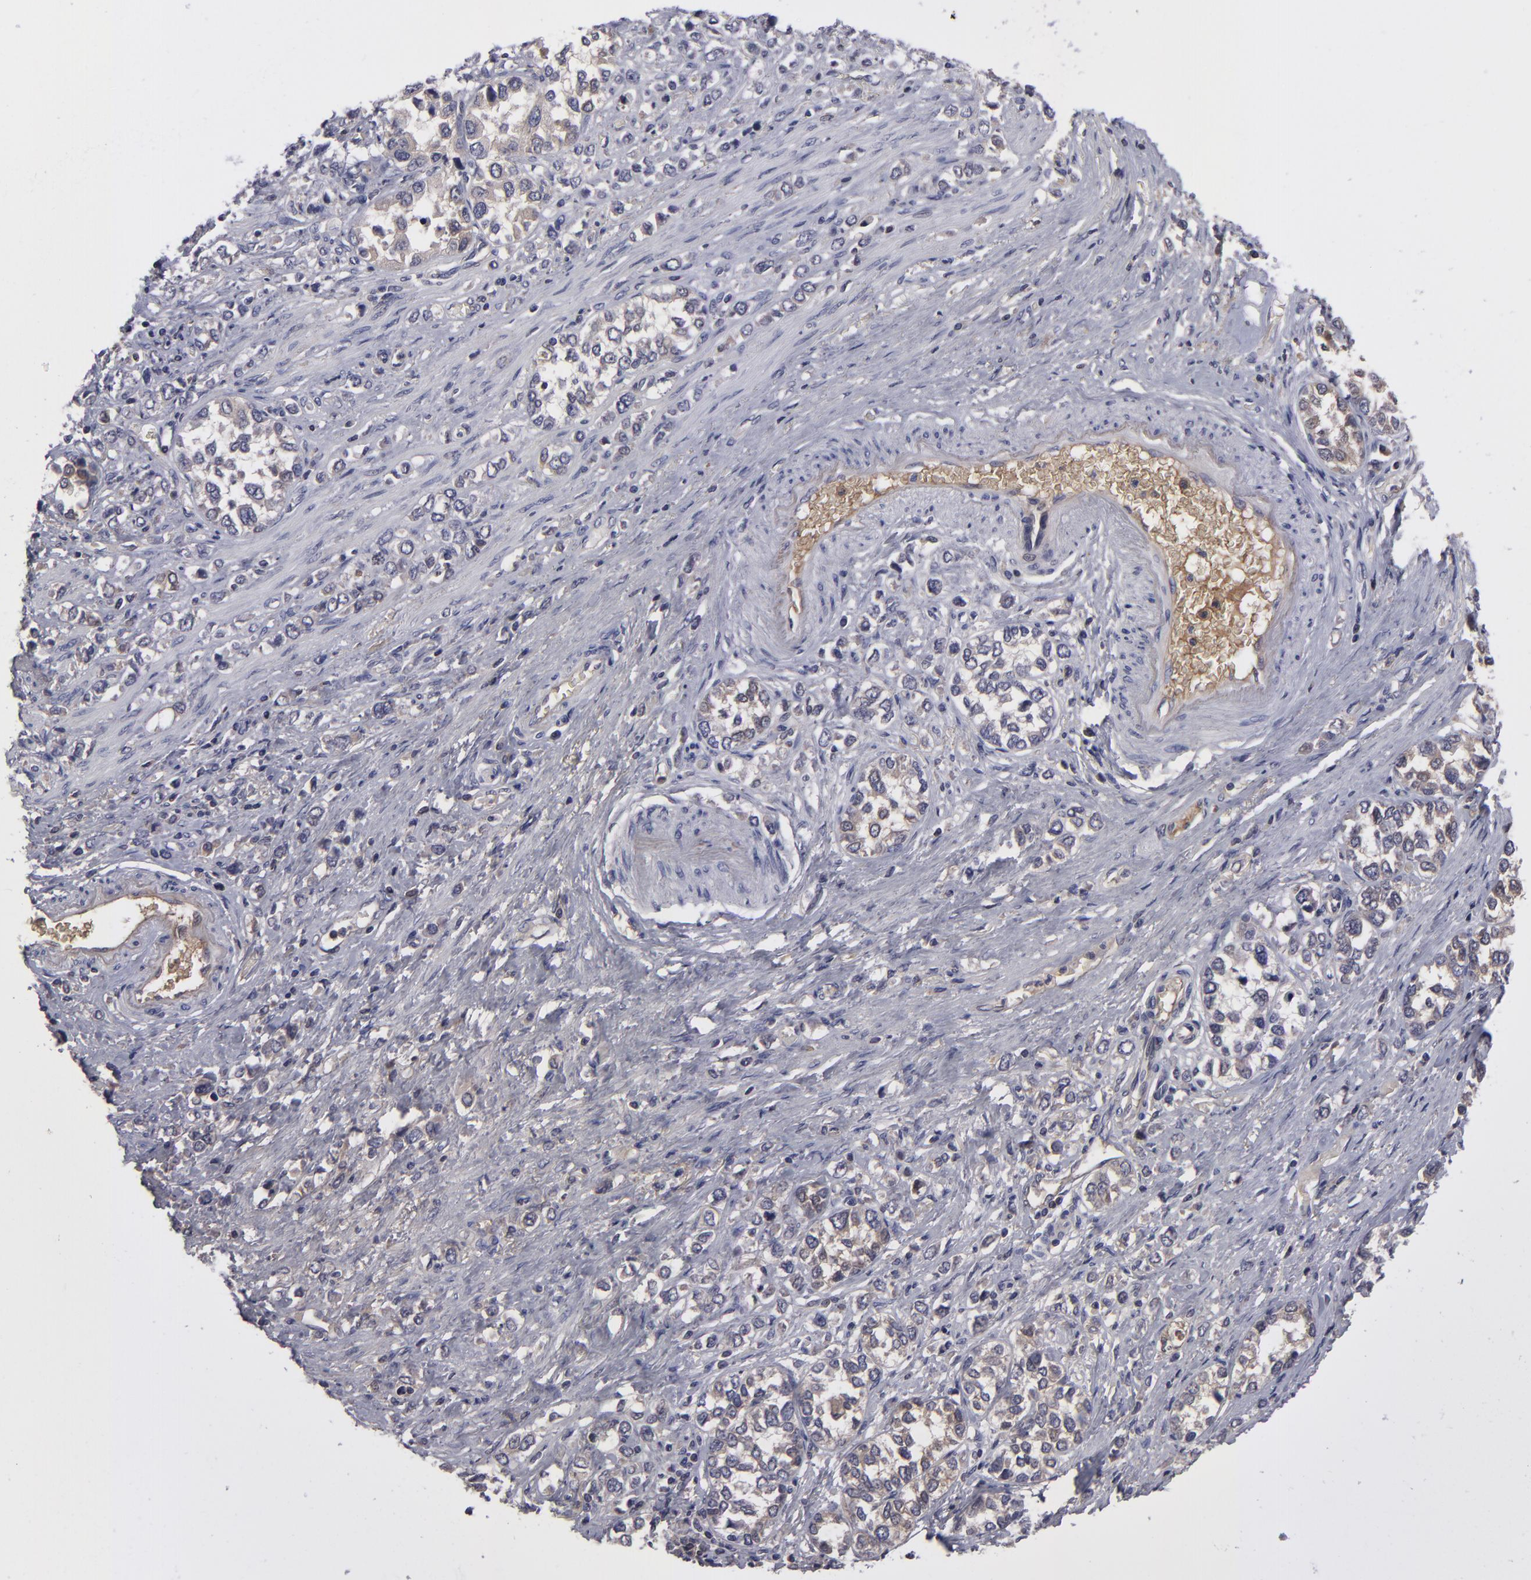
{"staining": {"intensity": "weak", "quantity": "25%-75%", "location": "cytoplasmic/membranous"}, "tissue": "stomach cancer", "cell_type": "Tumor cells", "image_type": "cancer", "snomed": [{"axis": "morphology", "description": "Adenocarcinoma, NOS"}, {"axis": "topography", "description": "Stomach, upper"}], "caption": "IHC (DAB (3,3'-diaminobenzidine)) staining of adenocarcinoma (stomach) demonstrates weak cytoplasmic/membranous protein staining in about 25%-75% of tumor cells.", "gene": "ITIH4", "patient": {"sex": "male", "age": 76}}